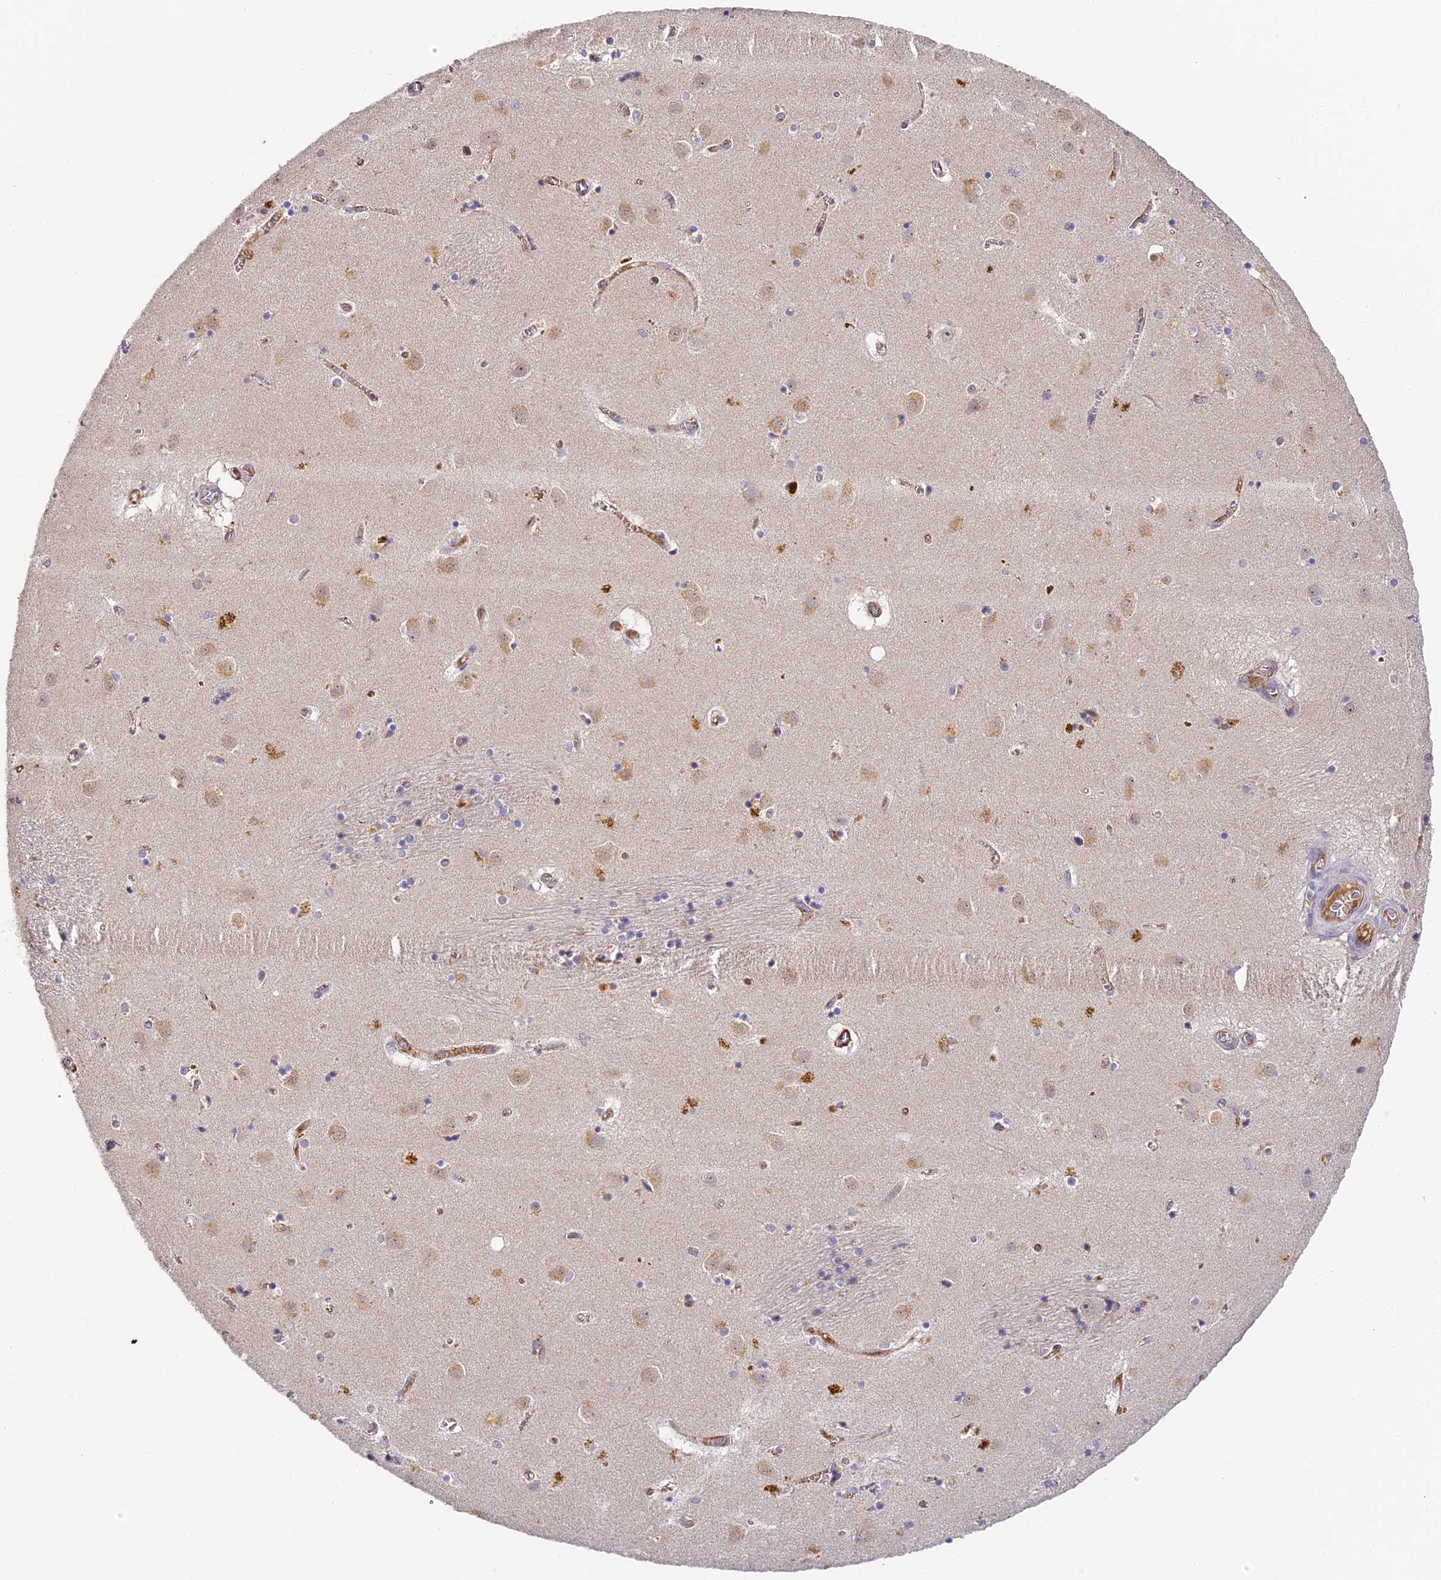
{"staining": {"intensity": "negative", "quantity": "none", "location": "none"}, "tissue": "caudate", "cell_type": "Glial cells", "image_type": "normal", "snomed": [{"axis": "morphology", "description": "Normal tissue, NOS"}, {"axis": "topography", "description": "Lateral ventricle wall"}], "caption": "High power microscopy micrograph of an immunohistochemistry micrograph of unremarkable caudate, revealing no significant staining in glial cells.", "gene": "DNAAF10", "patient": {"sex": "male", "age": 70}}